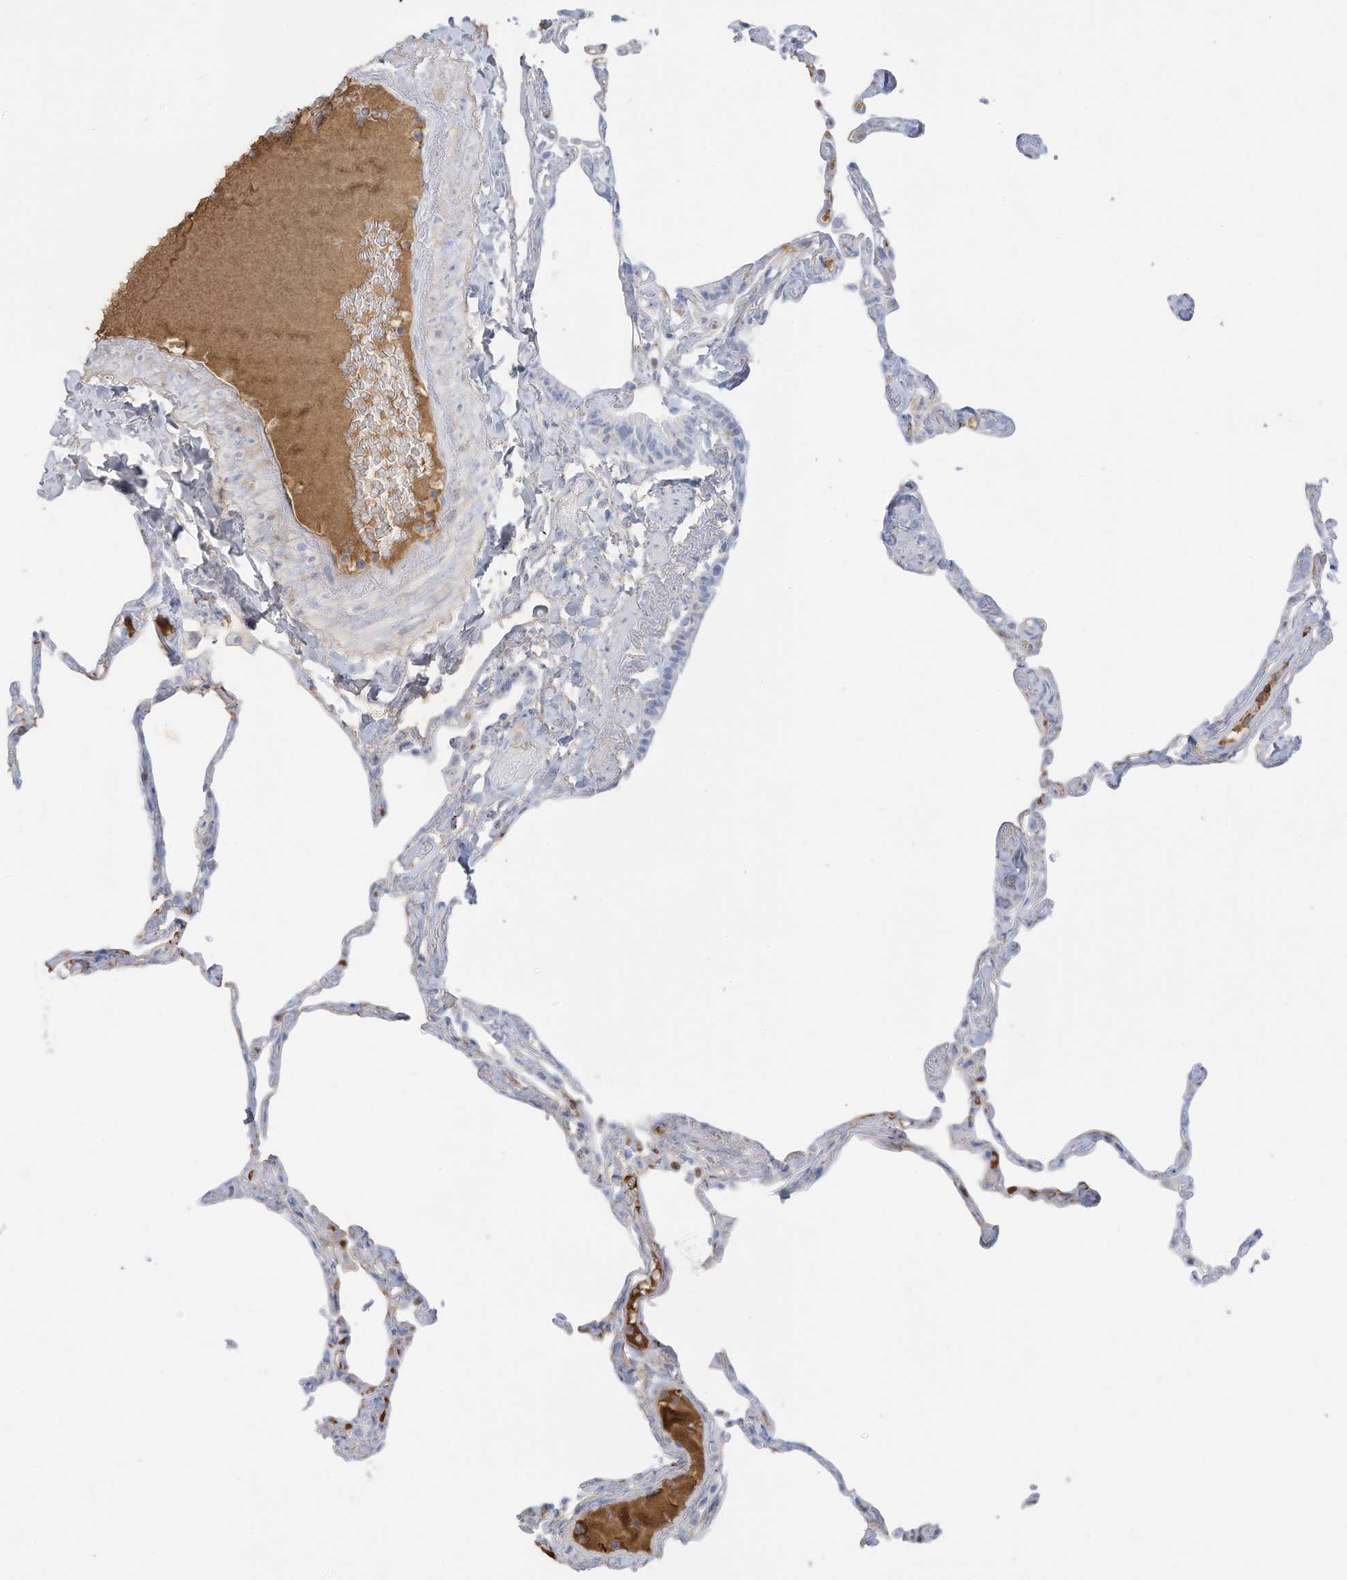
{"staining": {"intensity": "negative", "quantity": "none", "location": "none"}, "tissue": "lung", "cell_type": "Alveolar cells", "image_type": "normal", "snomed": [{"axis": "morphology", "description": "Normal tissue, NOS"}, {"axis": "topography", "description": "Lung"}], "caption": "Immunohistochemistry image of benign lung: lung stained with DAB (3,3'-diaminobenzidine) reveals no significant protein positivity in alveolar cells.", "gene": "HSD17B13", "patient": {"sex": "male", "age": 65}}